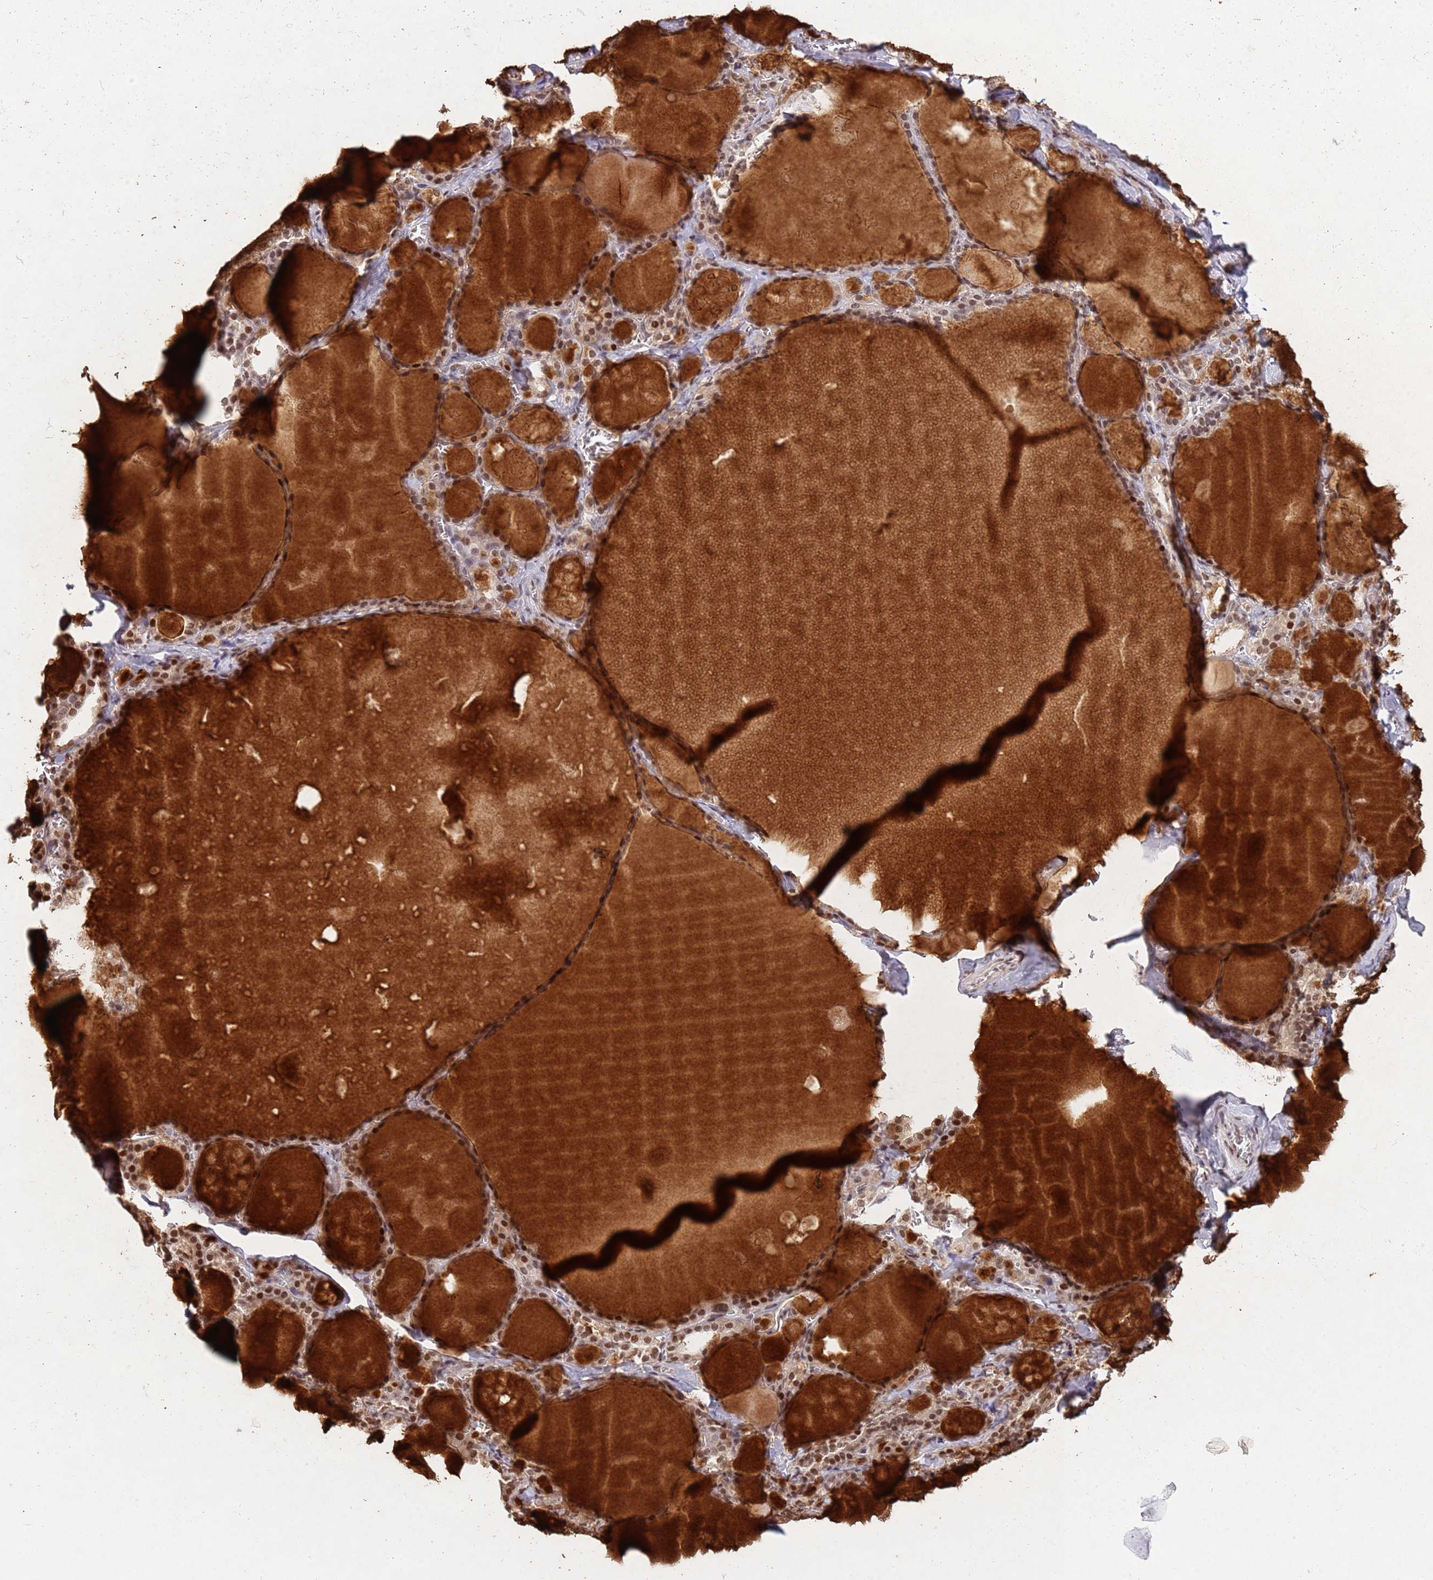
{"staining": {"intensity": "moderate", "quantity": ">75%", "location": "nuclear"}, "tissue": "thyroid gland", "cell_type": "Glandular cells", "image_type": "normal", "snomed": [{"axis": "morphology", "description": "Normal tissue, NOS"}, {"axis": "topography", "description": "Thyroid gland"}], "caption": "IHC photomicrograph of unremarkable thyroid gland: thyroid gland stained using IHC exhibits medium levels of moderate protein expression localized specifically in the nuclear of glandular cells, appearing as a nuclear brown color.", "gene": "ESF1", "patient": {"sex": "male", "age": 56}}